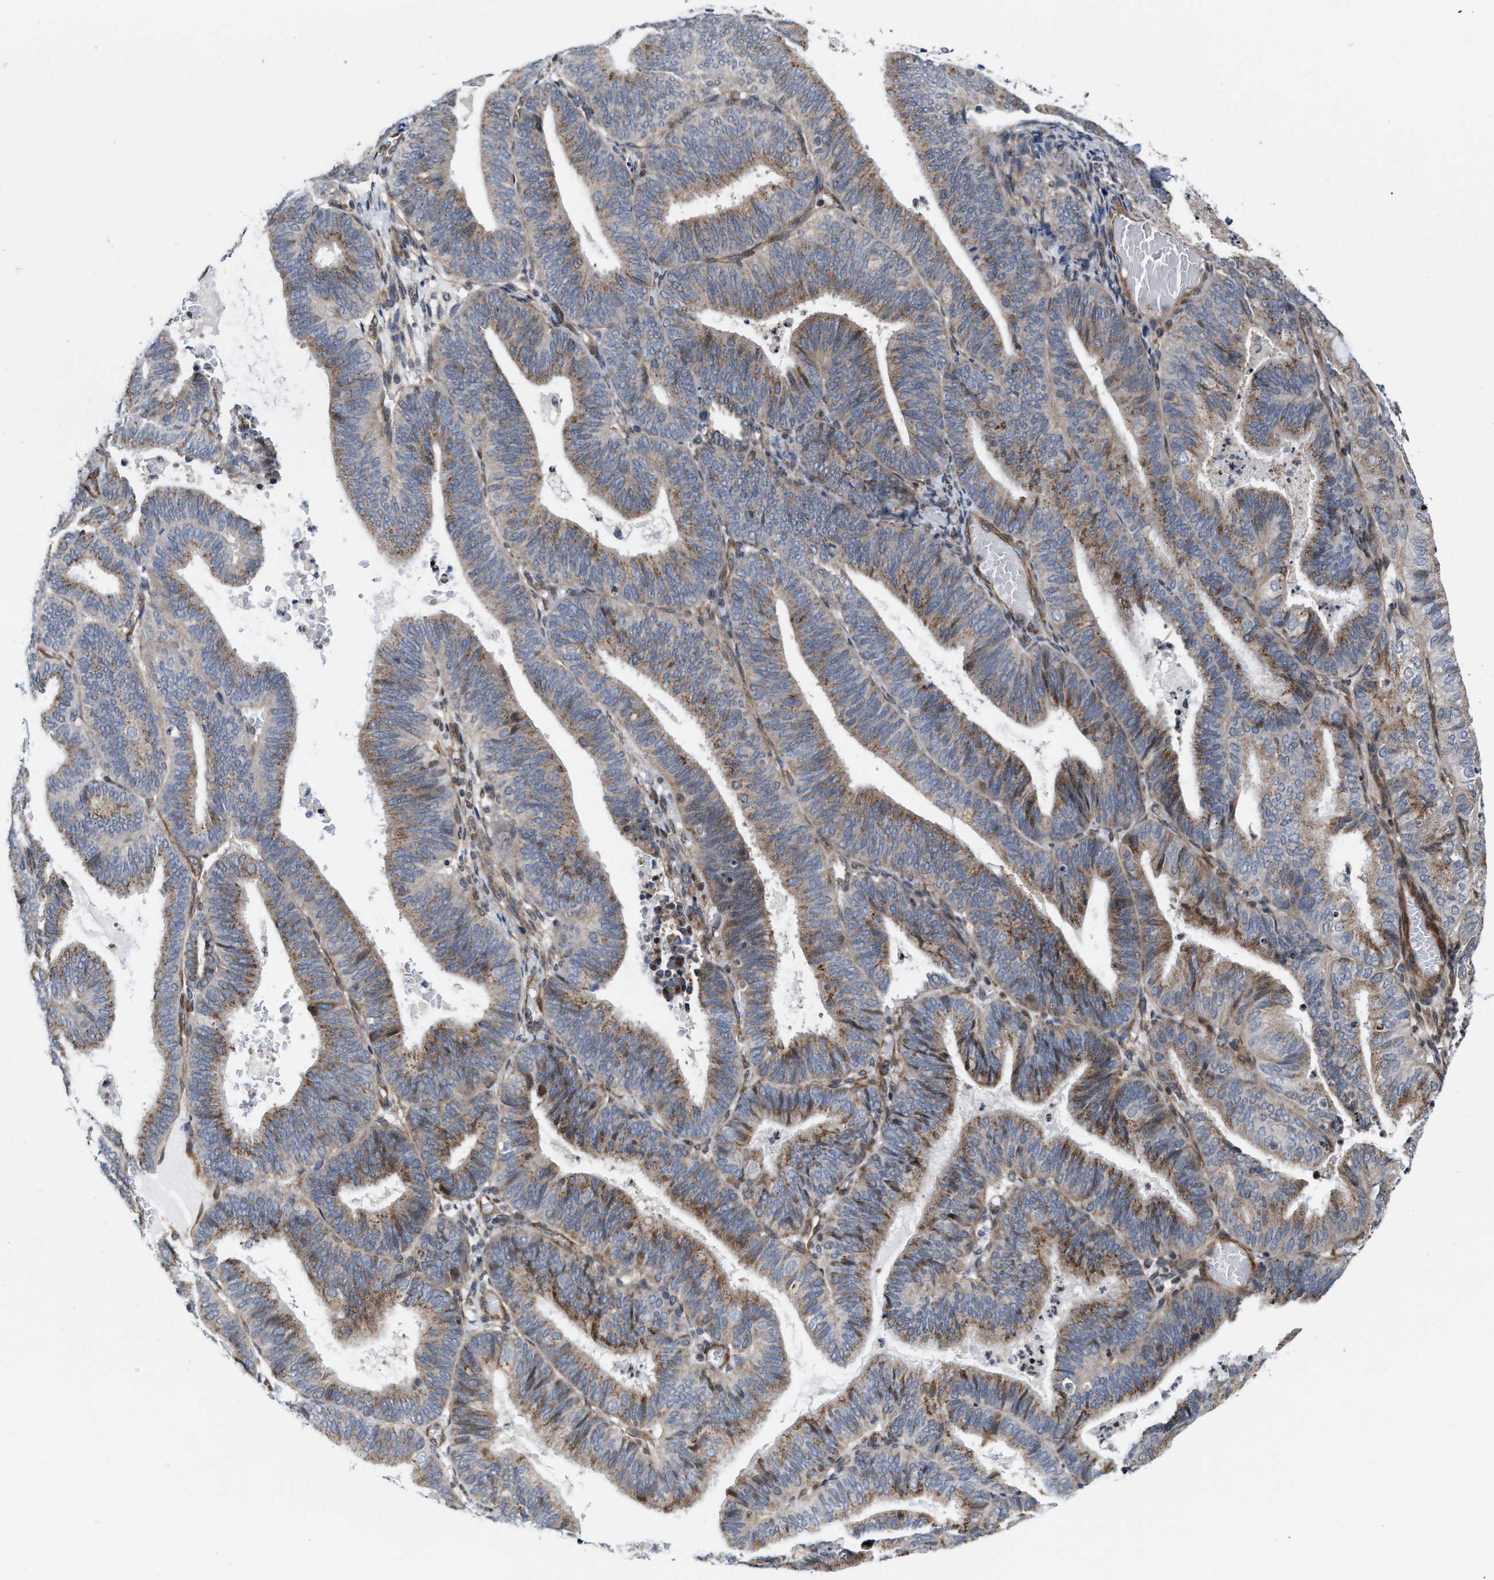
{"staining": {"intensity": "moderate", "quantity": ">75%", "location": "cytoplasmic/membranous"}, "tissue": "endometrial cancer", "cell_type": "Tumor cells", "image_type": "cancer", "snomed": [{"axis": "morphology", "description": "Adenocarcinoma, NOS"}, {"axis": "topography", "description": "Uterus"}], "caption": "Protein expression analysis of human endometrial cancer (adenocarcinoma) reveals moderate cytoplasmic/membranous expression in about >75% of tumor cells. Nuclei are stained in blue.", "gene": "TGFB1I1", "patient": {"sex": "female", "age": 60}}